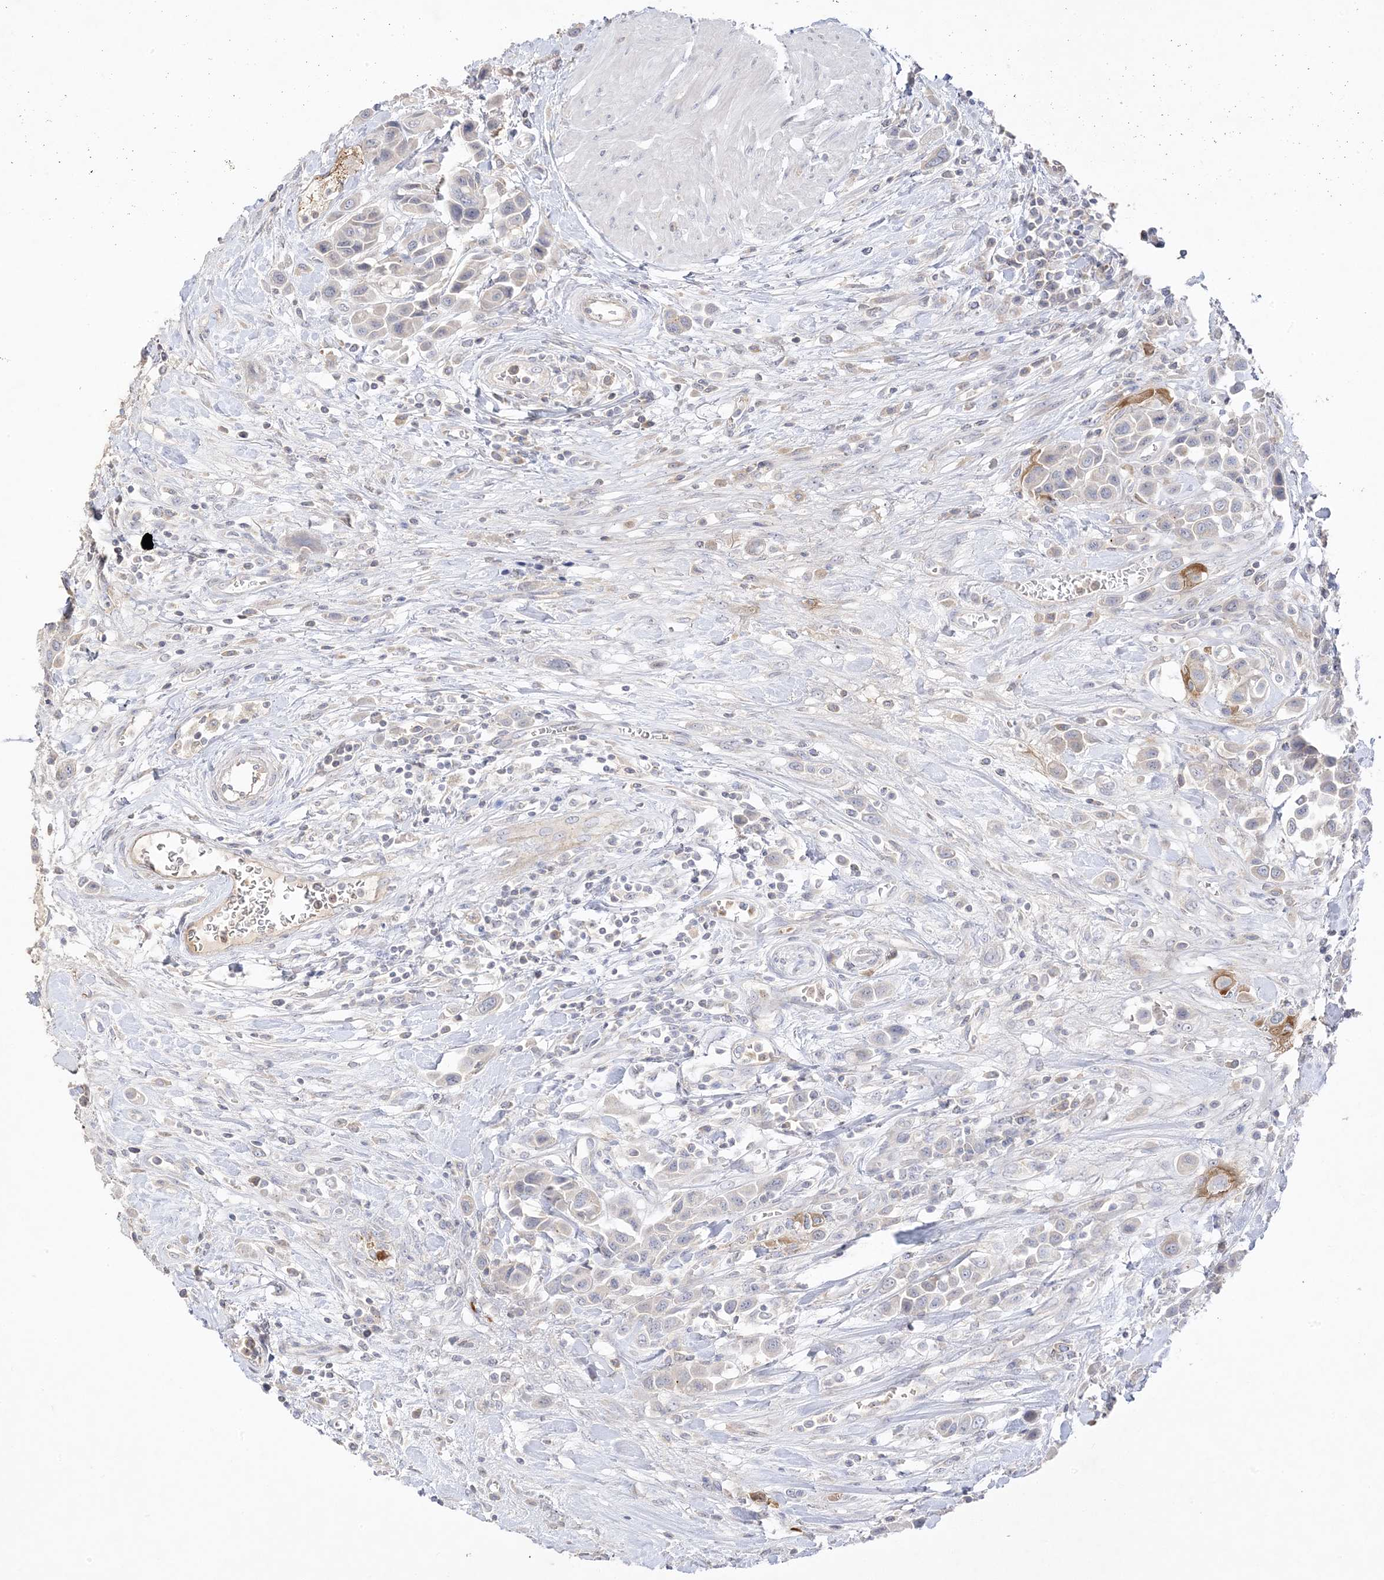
{"staining": {"intensity": "negative", "quantity": "none", "location": "none"}, "tissue": "urothelial cancer", "cell_type": "Tumor cells", "image_type": "cancer", "snomed": [{"axis": "morphology", "description": "Urothelial carcinoma, High grade"}, {"axis": "topography", "description": "Urinary bladder"}], "caption": "The photomicrograph shows no significant staining in tumor cells of urothelial carcinoma (high-grade). Nuclei are stained in blue.", "gene": "TRANK1", "patient": {"sex": "male", "age": 50}}